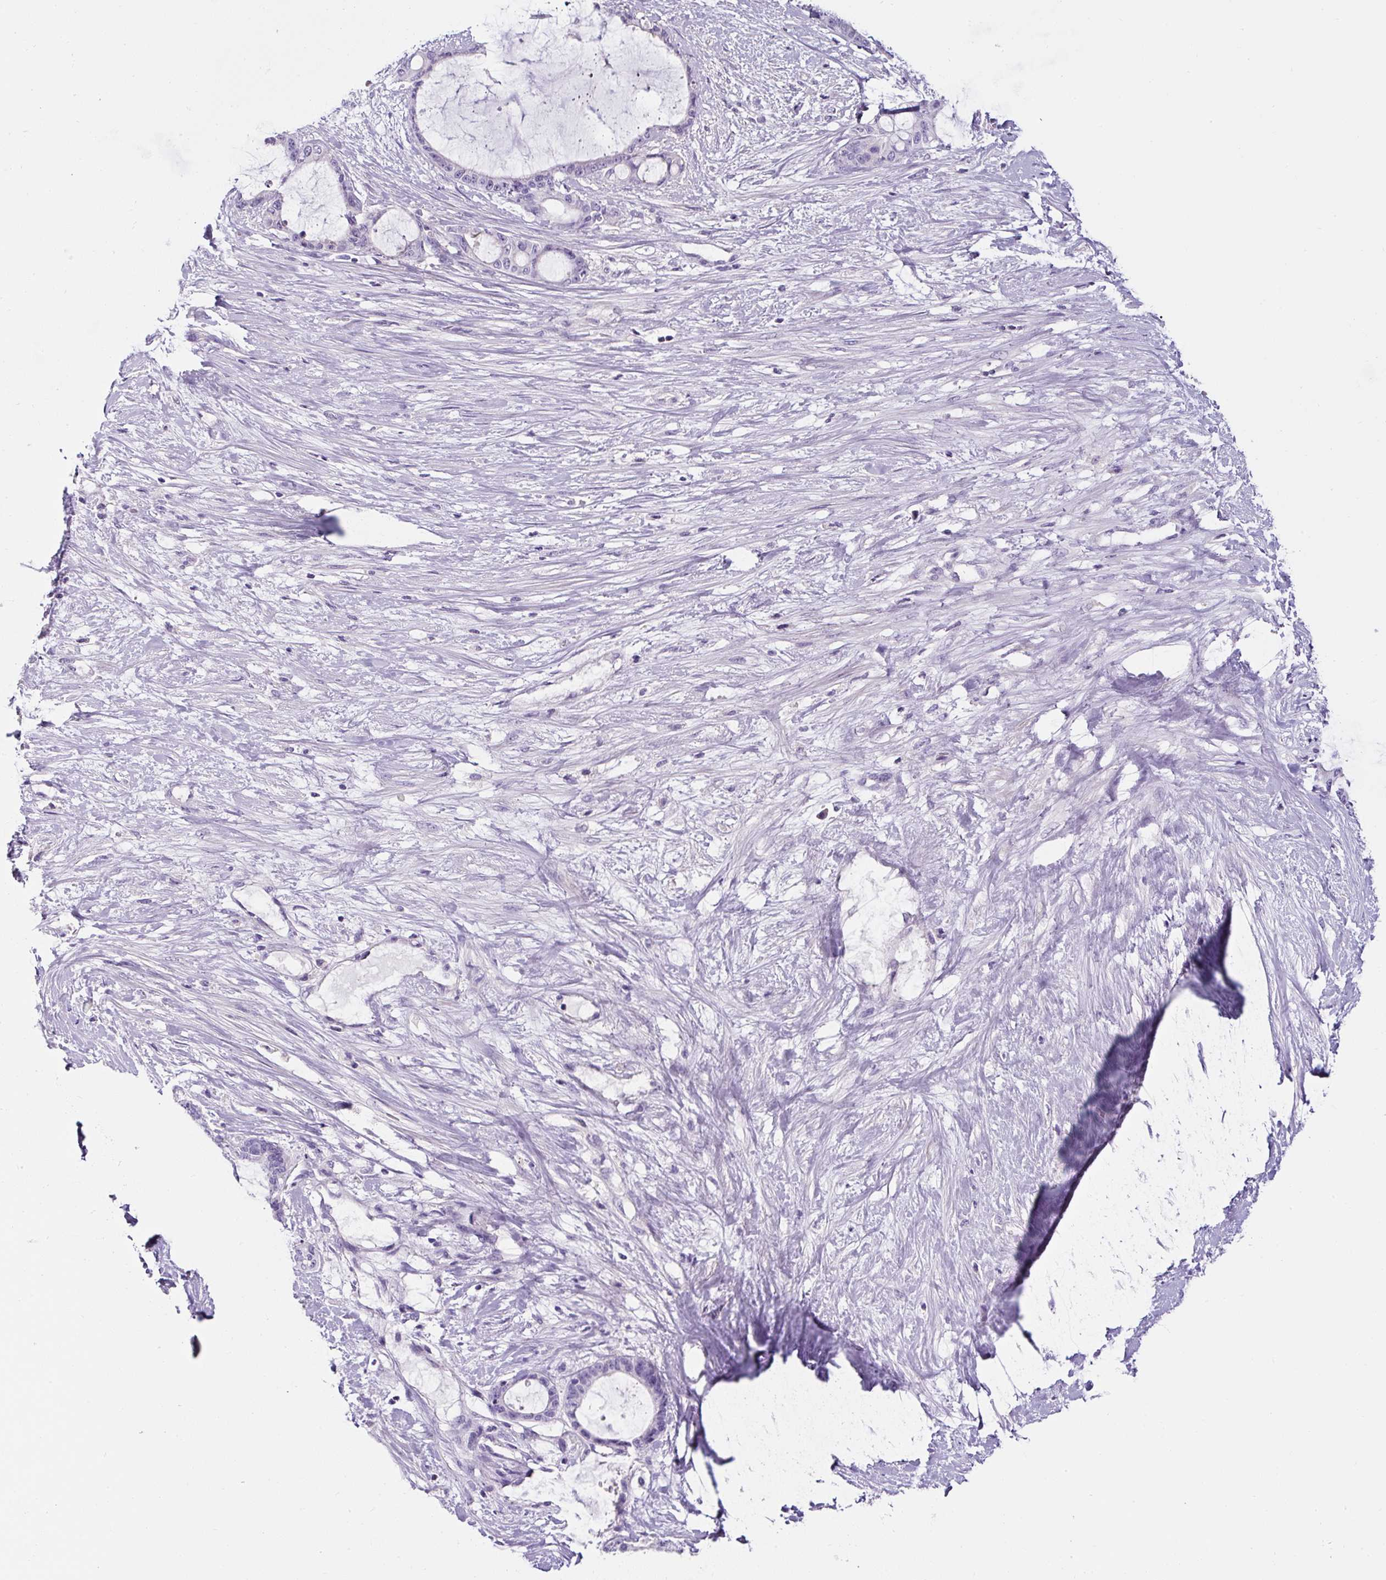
{"staining": {"intensity": "negative", "quantity": "none", "location": "none"}, "tissue": "liver cancer", "cell_type": "Tumor cells", "image_type": "cancer", "snomed": [{"axis": "morphology", "description": "Normal tissue, NOS"}, {"axis": "morphology", "description": "Cholangiocarcinoma"}, {"axis": "topography", "description": "Liver"}, {"axis": "topography", "description": "Peripheral nerve tissue"}], "caption": "Immunohistochemical staining of liver cancer exhibits no significant staining in tumor cells.", "gene": "OR14A2", "patient": {"sex": "female", "age": 73}}